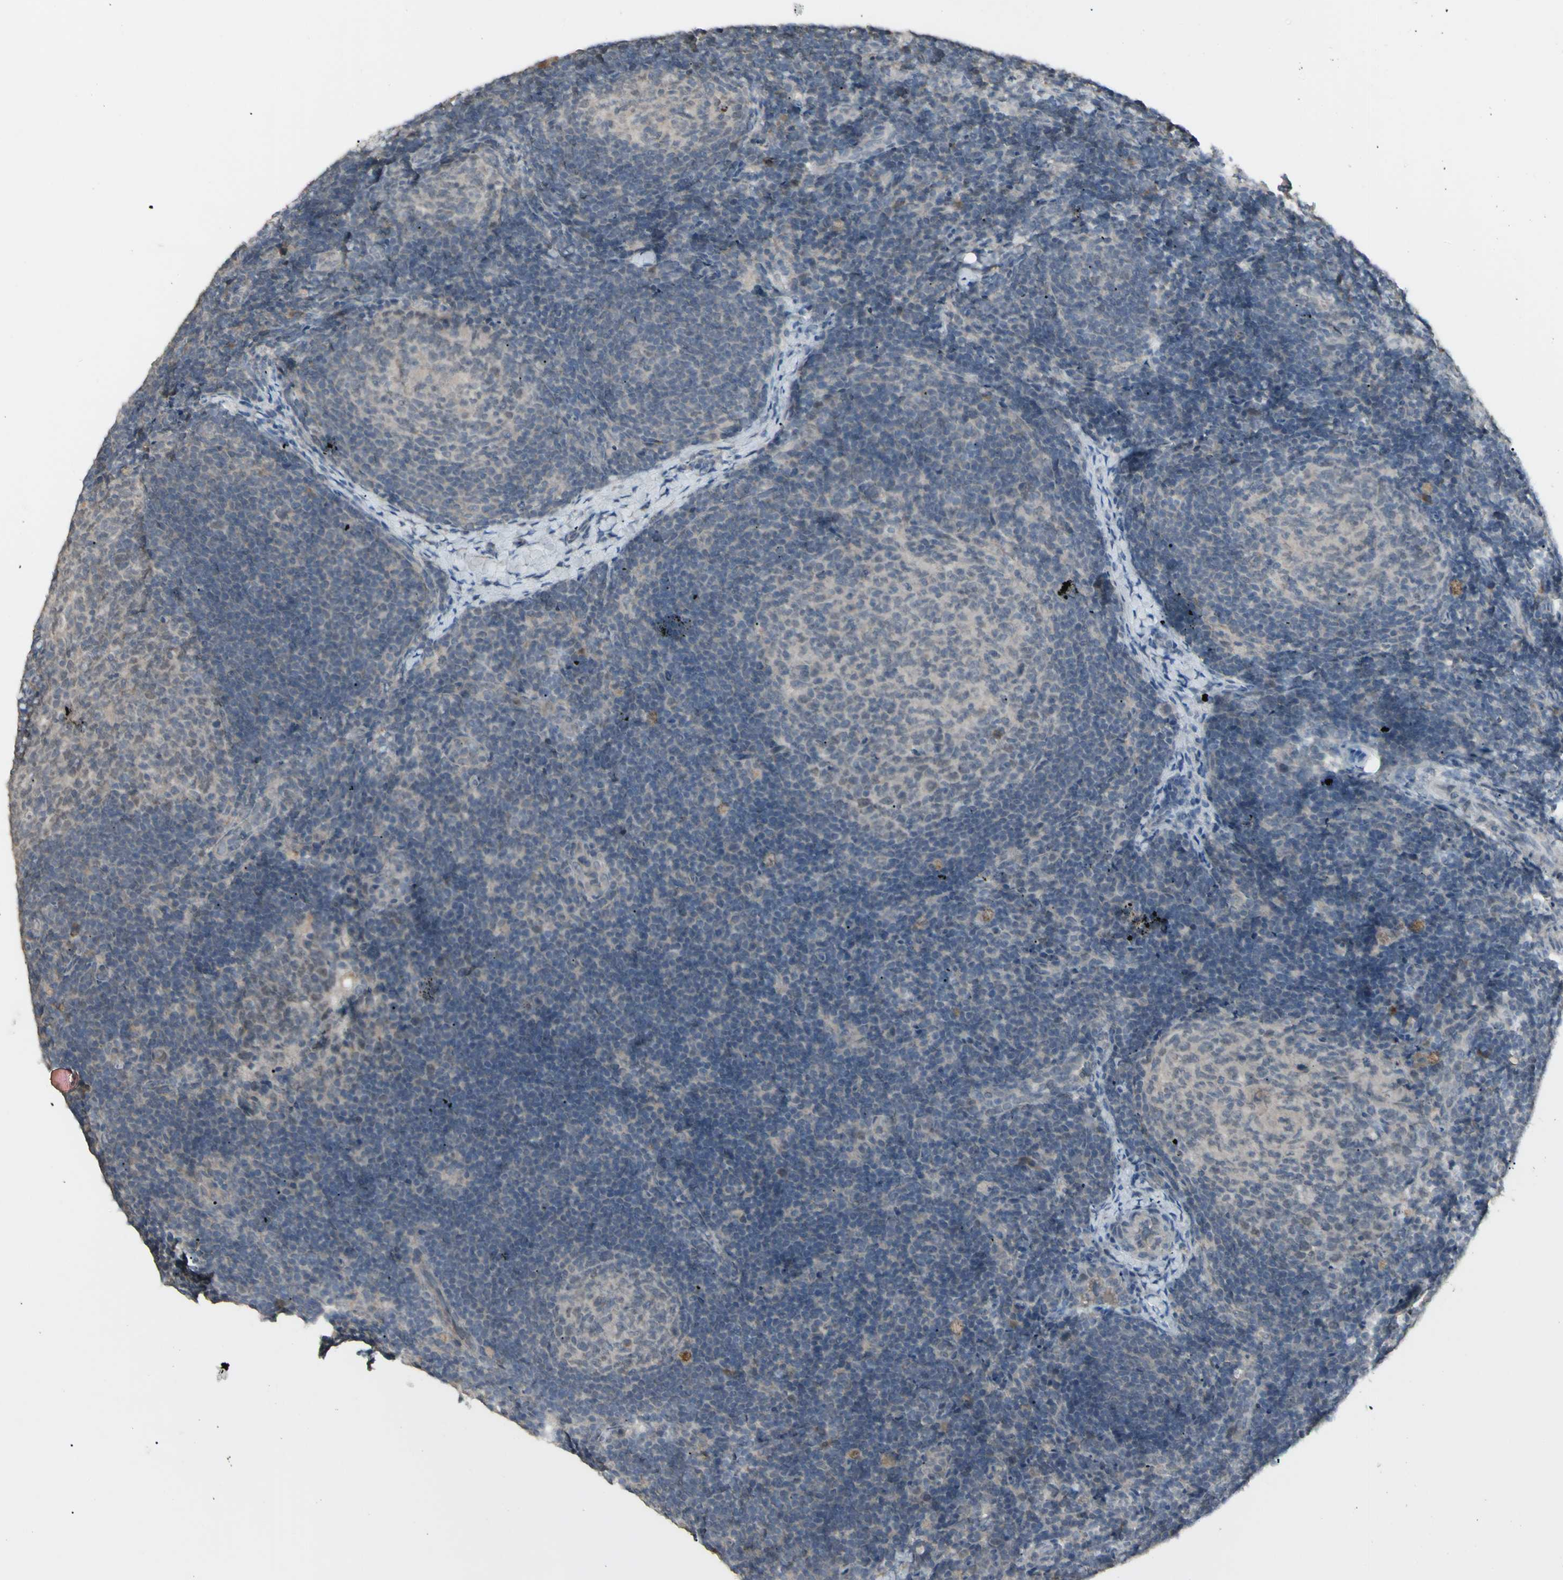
{"staining": {"intensity": "weak", "quantity": "25%-75%", "location": "nuclear"}, "tissue": "lymph node", "cell_type": "Germinal center cells", "image_type": "normal", "snomed": [{"axis": "morphology", "description": "Normal tissue, NOS"}, {"axis": "topography", "description": "Lymph node"}], "caption": "DAB (3,3'-diaminobenzidine) immunohistochemical staining of unremarkable human lymph node reveals weak nuclear protein expression in about 25%-75% of germinal center cells. Nuclei are stained in blue.", "gene": "PIAS4", "patient": {"sex": "female", "age": 14}}